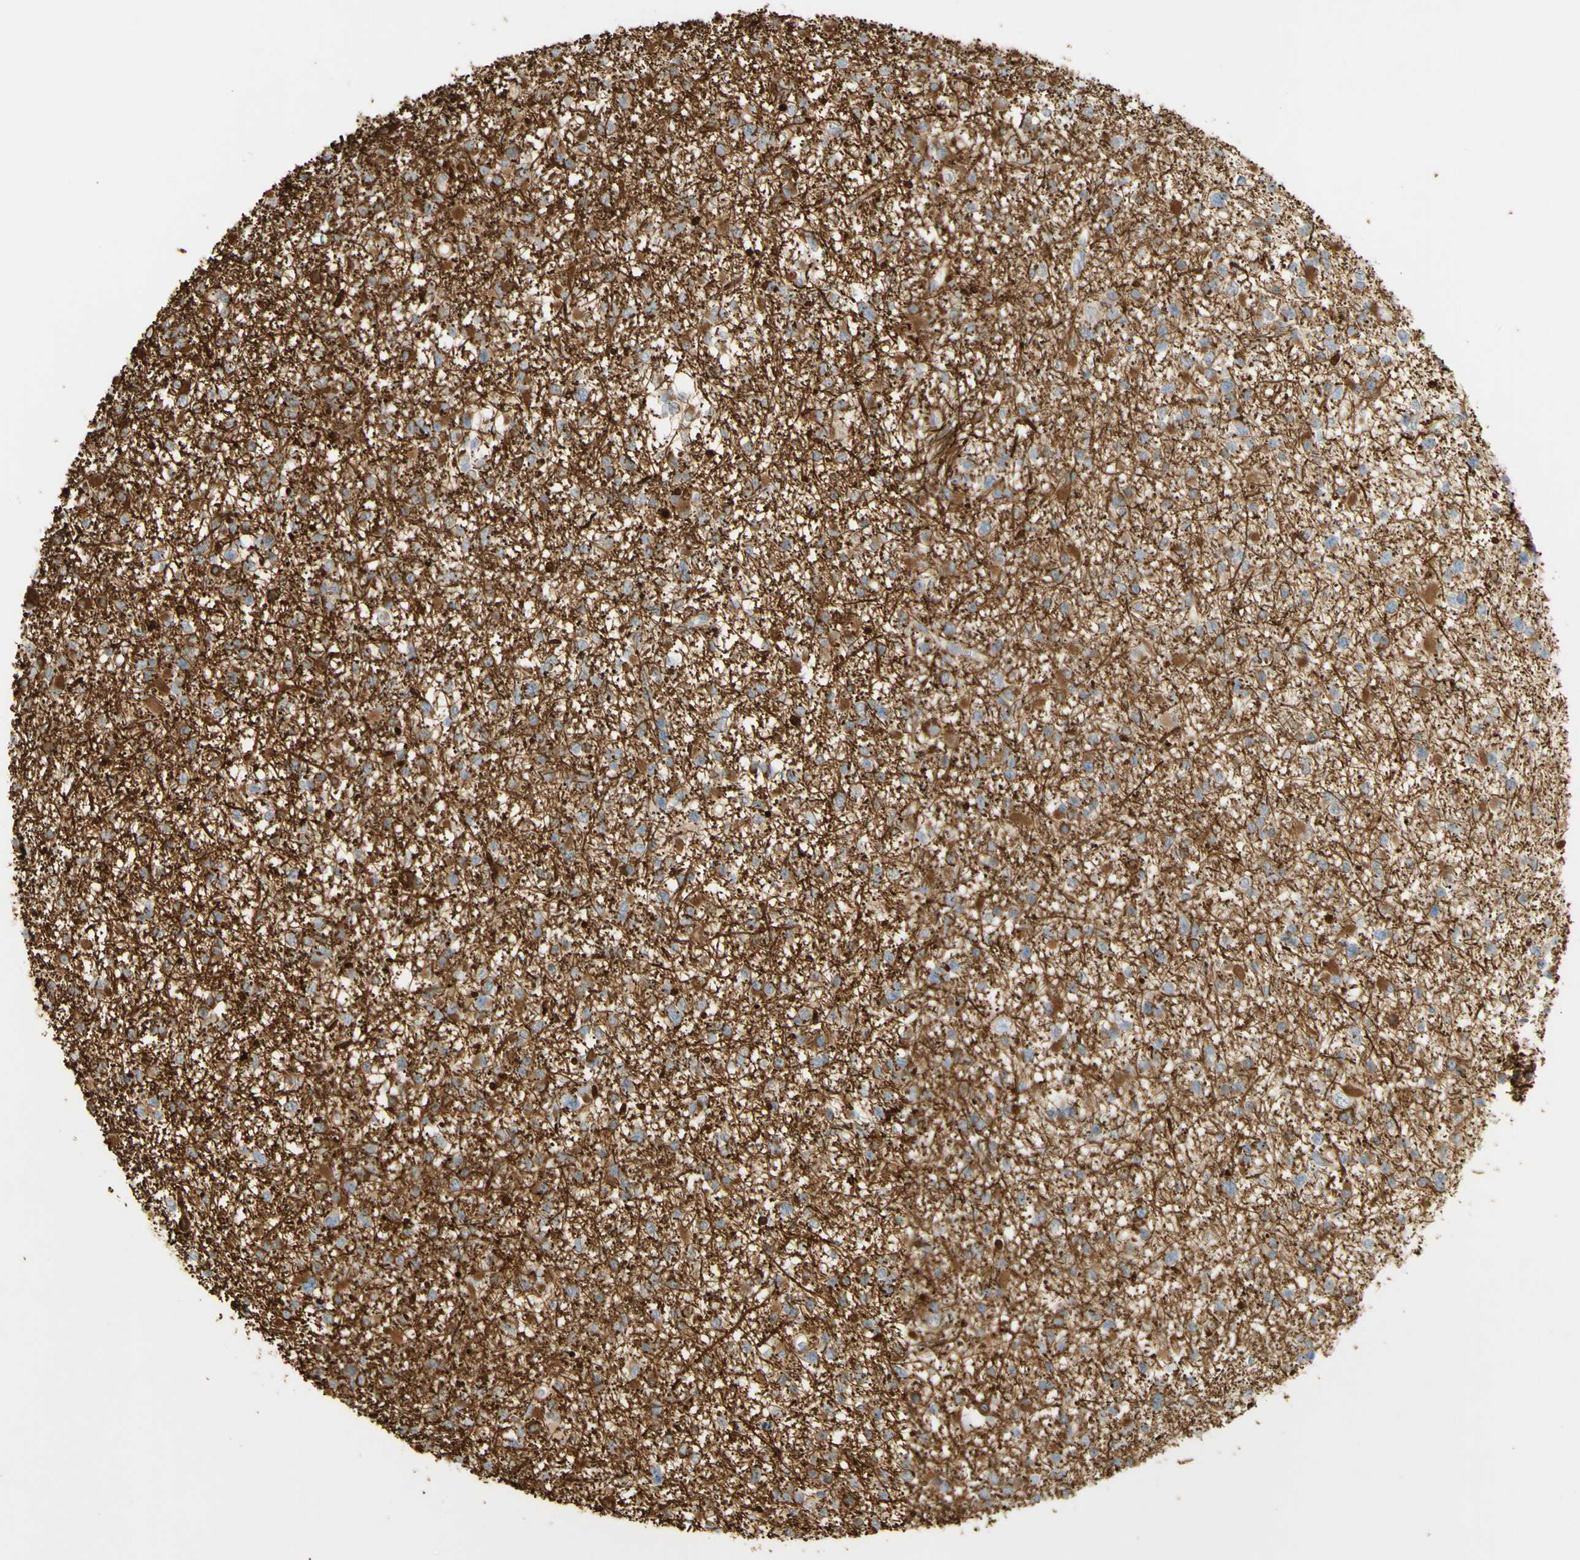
{"staining": {"intensity": "moderate", "quantity": "25%-75%", "location": "cytoplasmic/membranous"}, "tissue": "glioma", "cell_type": "Tumor cells", "image_type": "cancer", "snomed": [{"axis": "morphology", "description": "Glioma, malignant, Low grade"}, {"axis": "topography", "description": "Brain"}], "caption": "Tumor cells reveal medium levels of moderate cytoplasmic/membranous expression in approximately 25%-75% of cells in glioma.", "gene": "KIF11", "patient": {"sex": "female", "age": 22}}